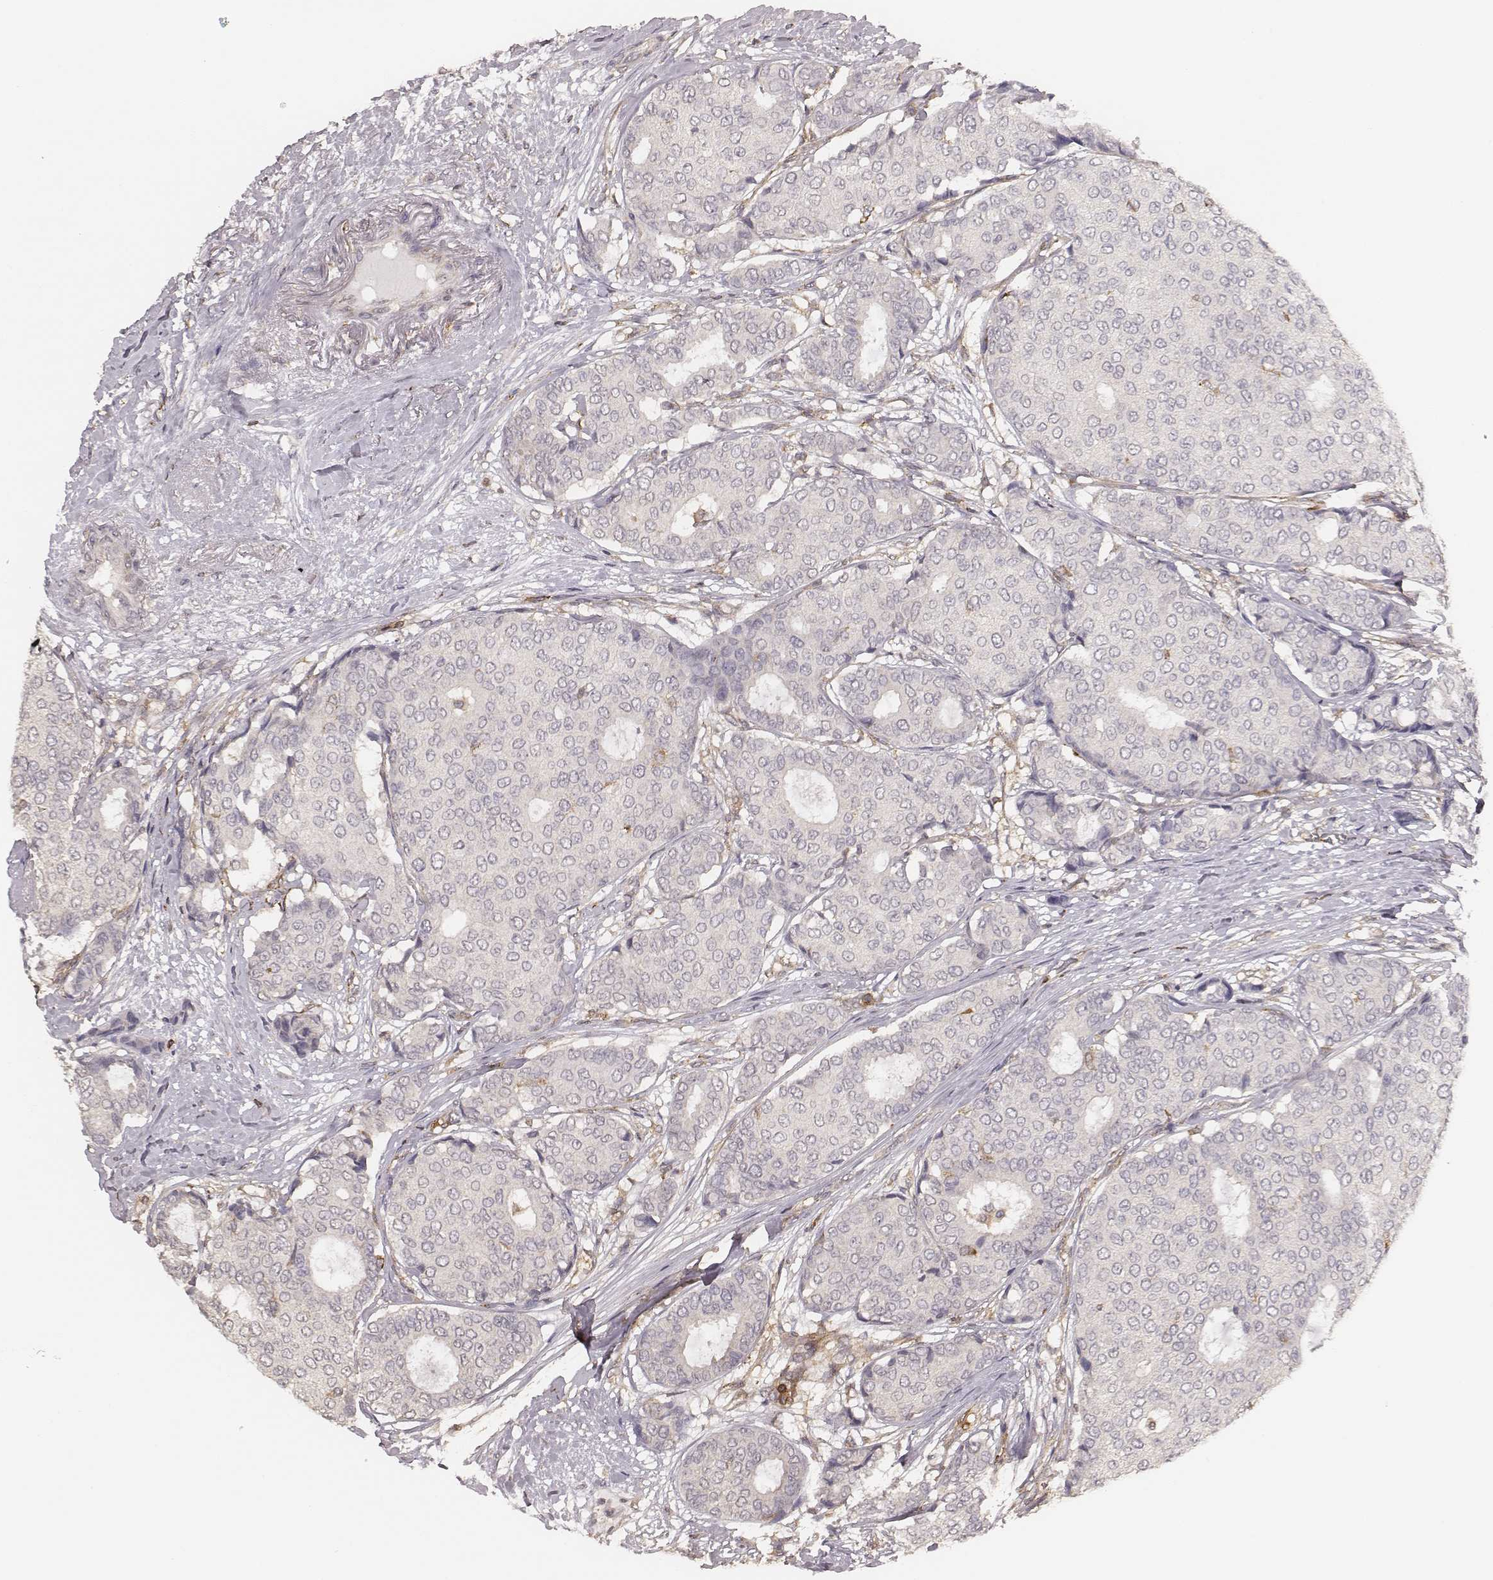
{"staining": {"intensity": "negative", "quantity": "none", "location": "none"}, "tissue": "breast cancer", "cell_type": "Tumor cells", "image_type": "cancer", "snomed": [{"axis": "morphology", "description": "Duct carcinoma"}, {"axis": "topography", "description": "Breast"}], "caption": "Immunohistochemical staining of breast infiltrating ductal carcinoma demonstrates no significant expression in tumor cells. The staining is performed using DAB brown chromogen with nuclei counter-stained in using hematoxylin.", "gene": "PILRA", "patient": {"sex": "female", "age": 75}}